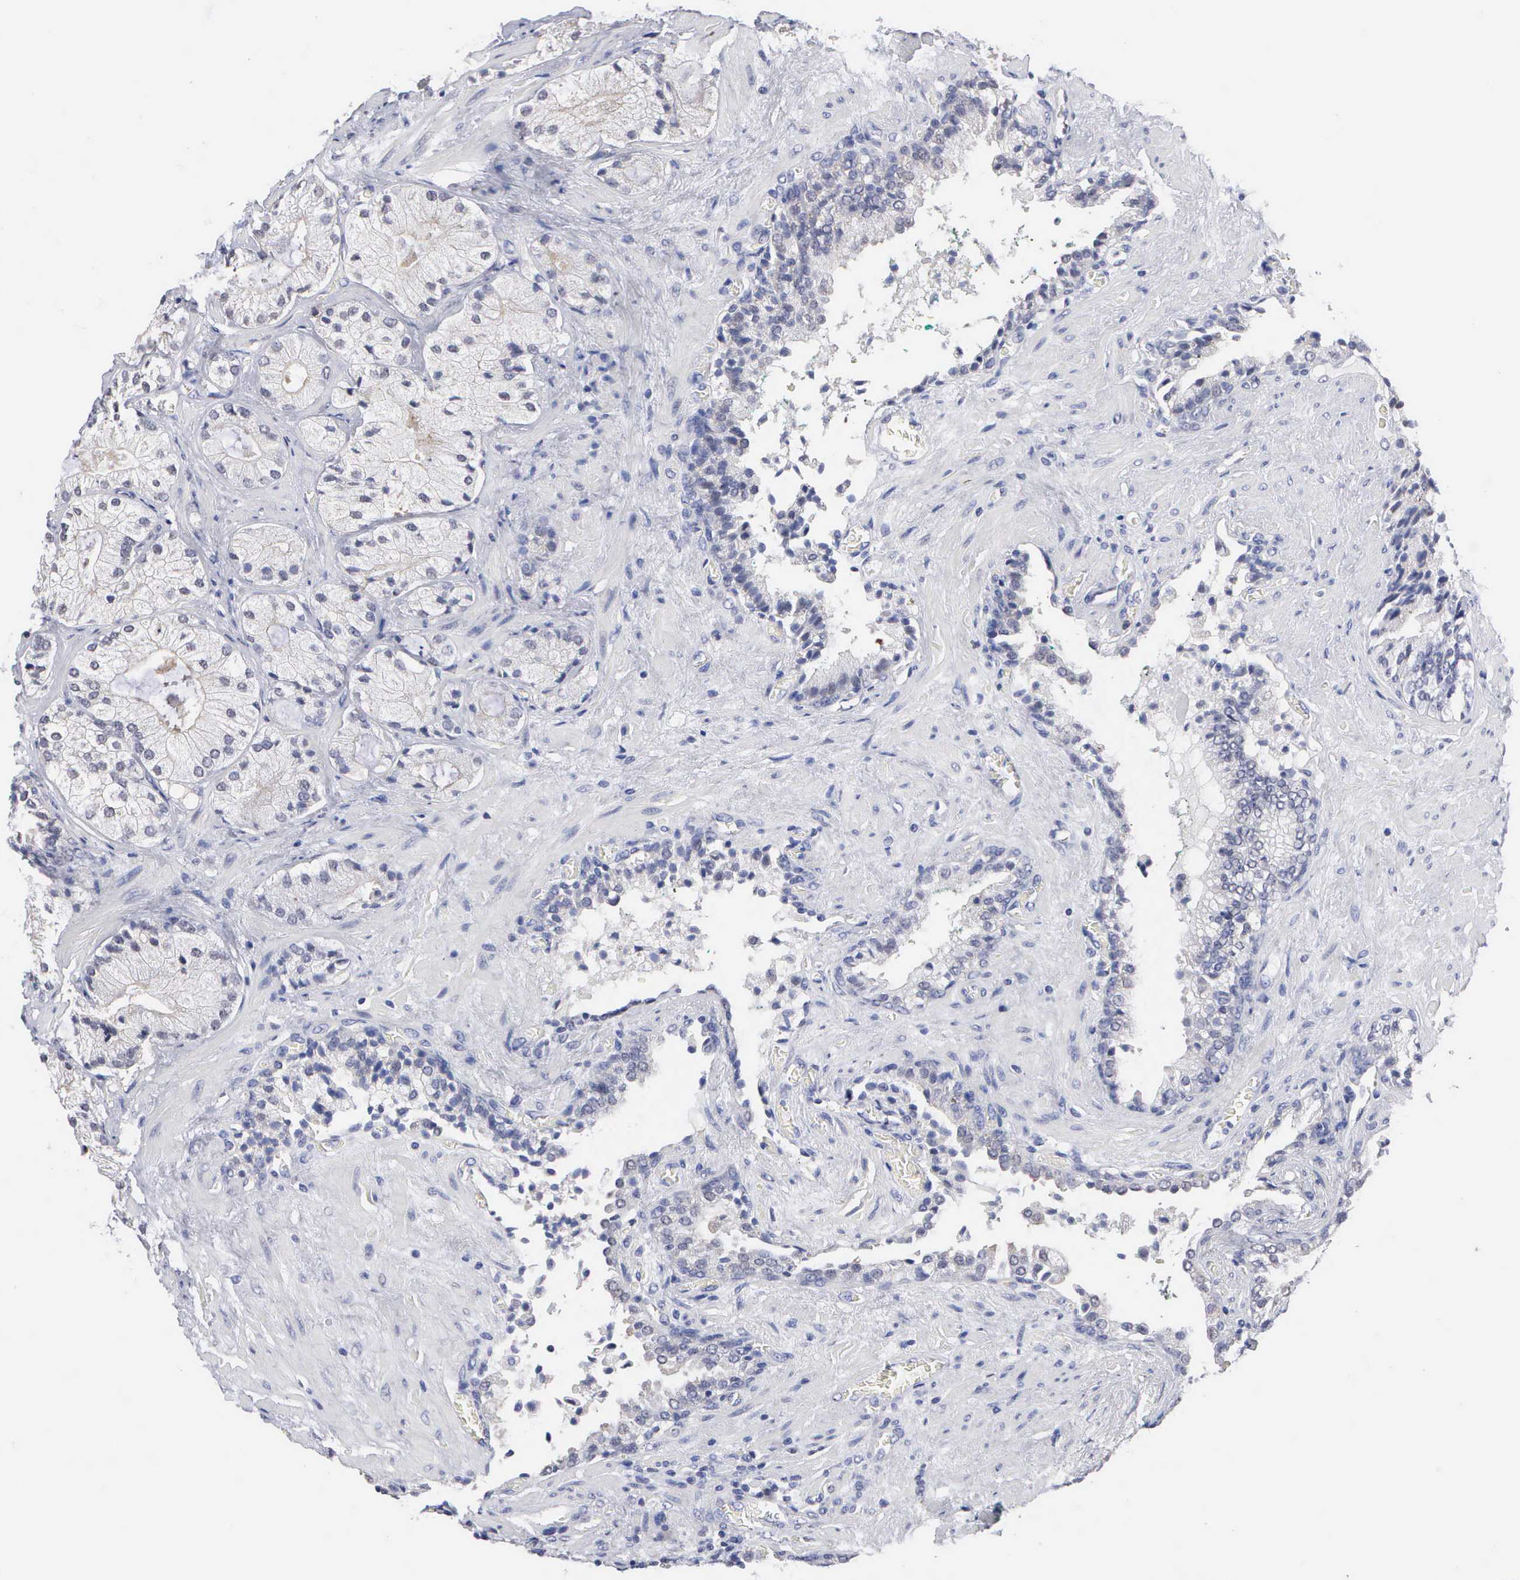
{"staining": {"intensity": "negative", "quantity": "none", "location": "none"}, "tissue": "prostate cancer", "cell_type": "Tumor cells", "image_type": "cancer", "snomed": [{"axis": "morphology", "description": "Adenocarcinoma, Medium grade"}, {"axis": "topography", "description": "Prostate"}], "caption": "This is an immunohistochemistry photomicrograph of prostate medium-grade adenocarcinoma. There is no expression in tumor cells.", "gene": "KDM6A", "patient": {"sex": "male", "age": 70}}